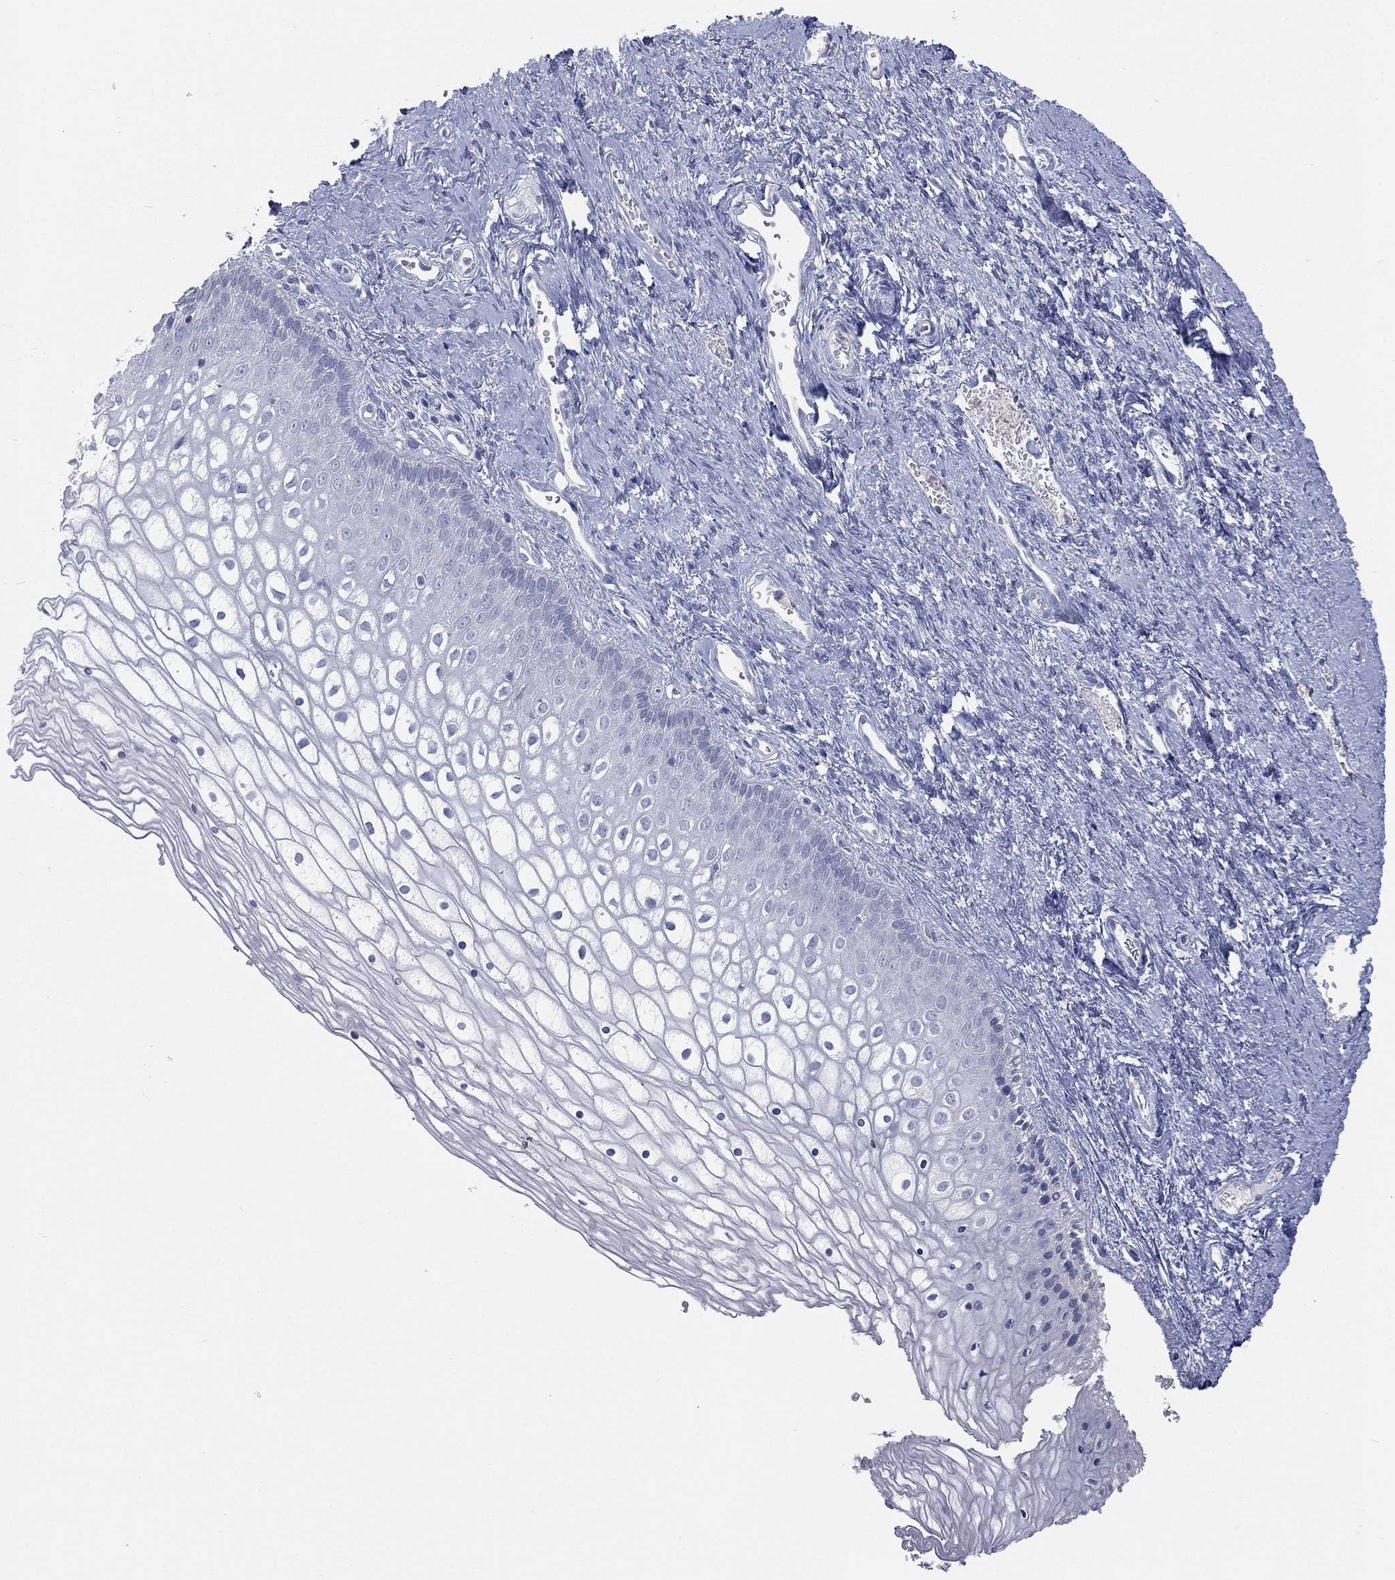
{"staining": {"intensity": "negative", "quantity": "none", "location": "none"}, "tissue": "vagina", "cell_type": "Squamous epithelial cells", "image_type": "normal", "snomed": [{"axis": "morphology", "description": "Normal tissue, NOS"}, {"axis": "topography", "description": "Vagina"}], "caption": "DAB (3,3'-diaminobenzidine) immunohistochemical staining of normal human vagina shows no significant positivity in squamous epithelial cells.", "gene": "STK31", "patient": {"sex": "female", "age": 32}}